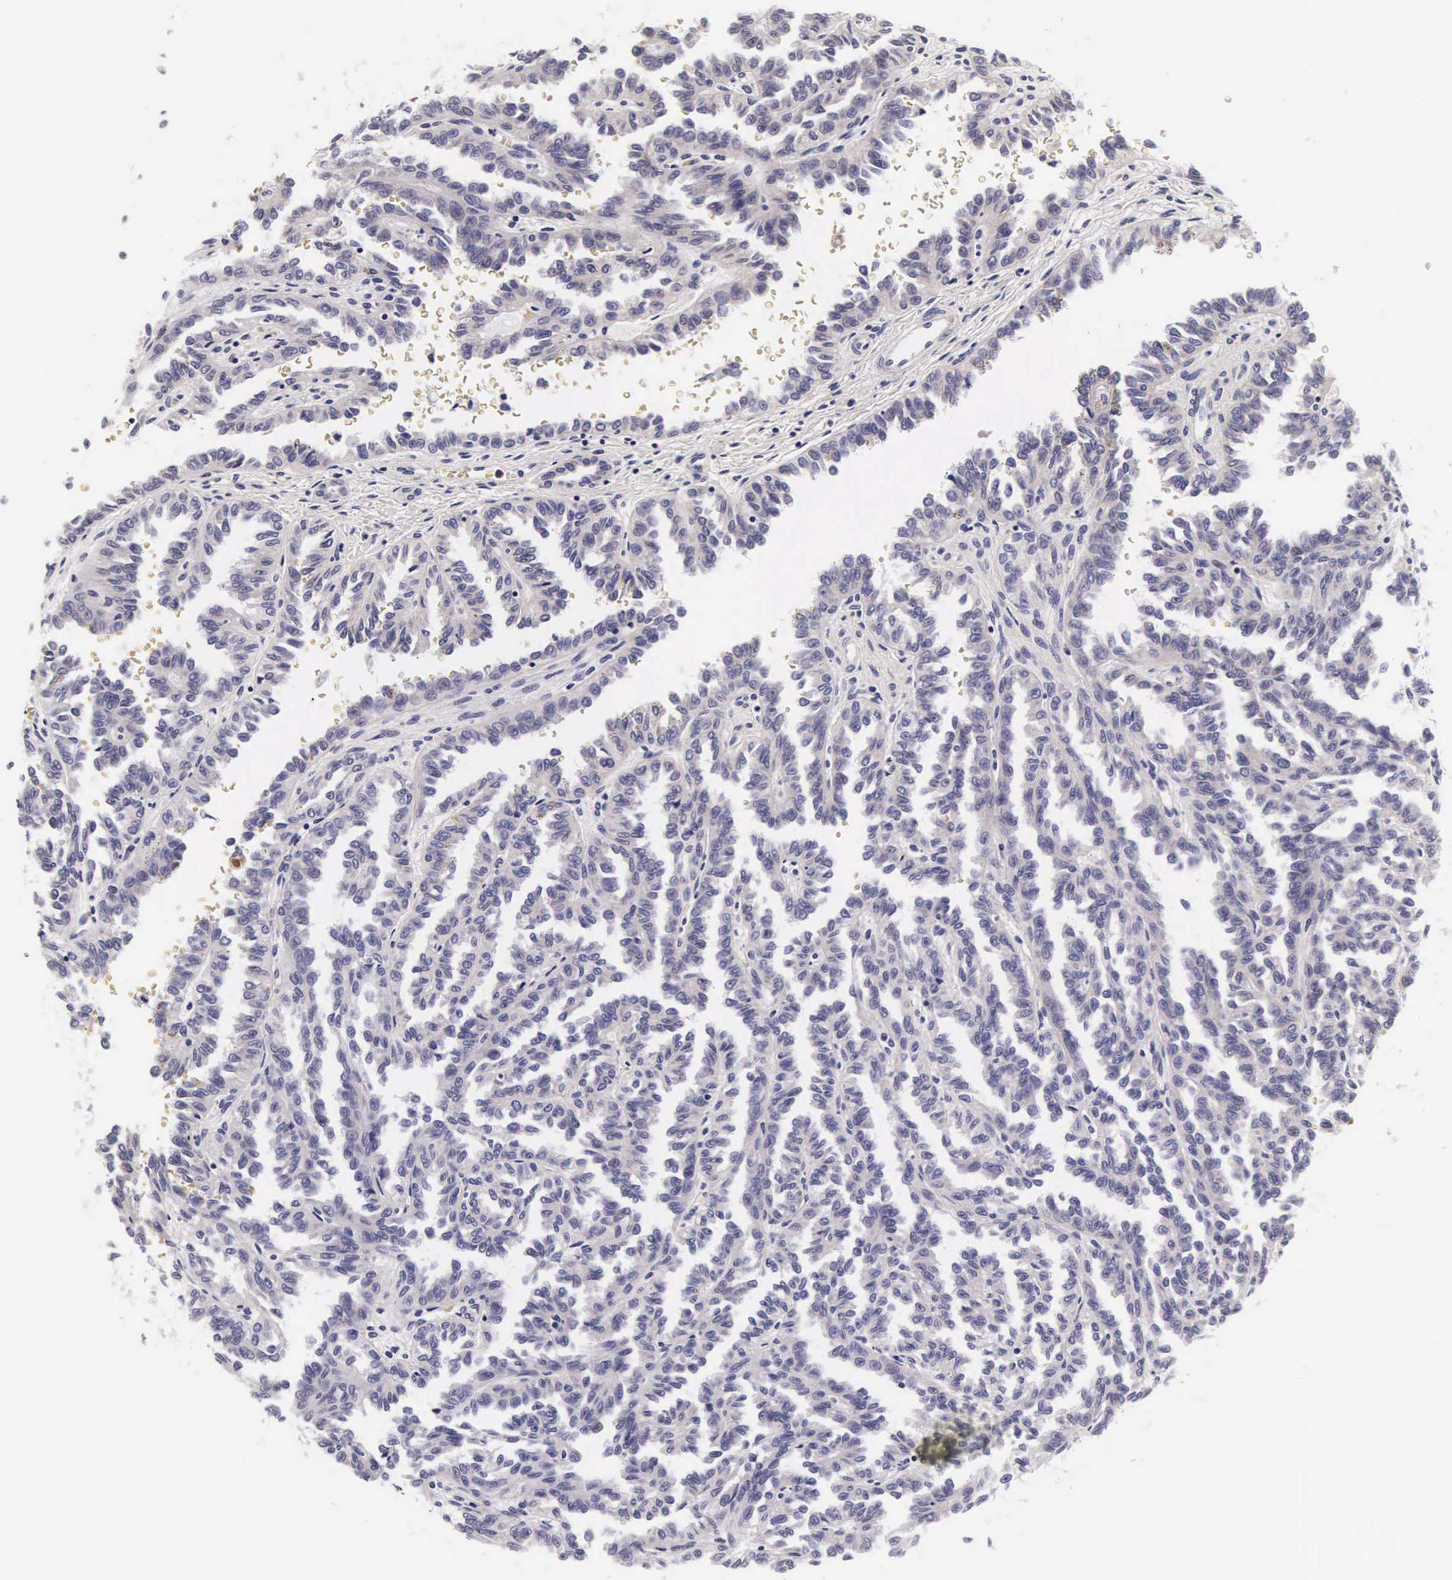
{"staining": {"intensity": "negative", "quantity": "none", "location": "none"}, "tissue": "renal cancer", "cell_type": "Tumor cells", "image_type": "cancer", "snomed": [{"axis": "morphology", "description": "Inflammation, NOS"}, {"axis": "morphology", "description": "Adenocarcinoma, NOS"}, {"axis": "topography", "description": "Kidney"}], "caption": "DAB (3,3'-diaminobenzidine) immunohistochemical staining of human adenocarcinoma (renal) shows no significant staining in tumor cells.", "gene": "PHETA2", "patient": {"sex": "male", "age": 68}}